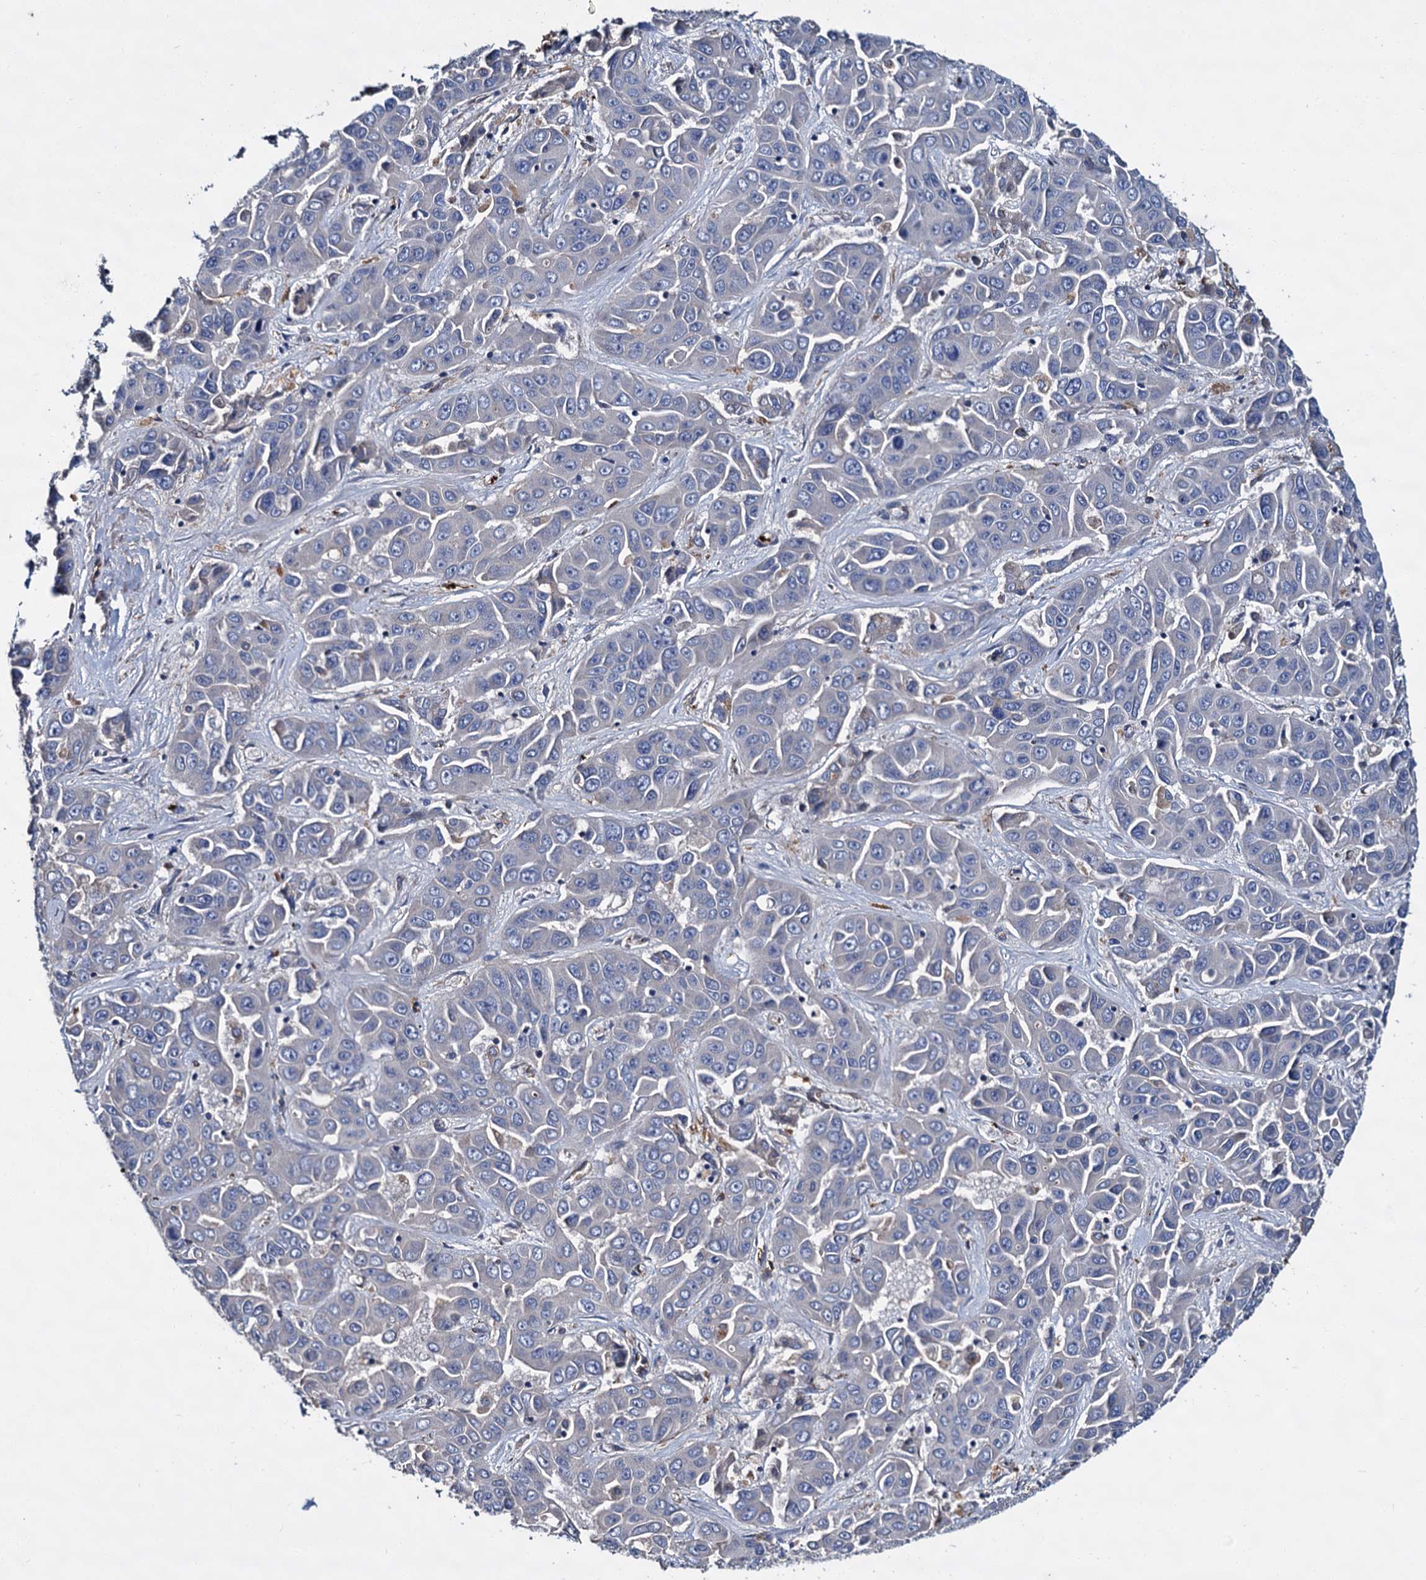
{"staining": {"intensity": "negative", "quantity": "none", "location": "none"}, "tissue": "liver cancer", "cell_type": "Tumor cells", "image_type": "cancer", "snomed": [{"axis": "morphology", "description": "Cholangiocarcinoma"}, {"axis": "topography", "description": "Liver"}], "caption": "DAB immunohistochemical staining of human liver cancer exhibits no significant staining in tumor cells.", "gene": "CACNA1C", "patient": {"sex": "female", "age": 52}}